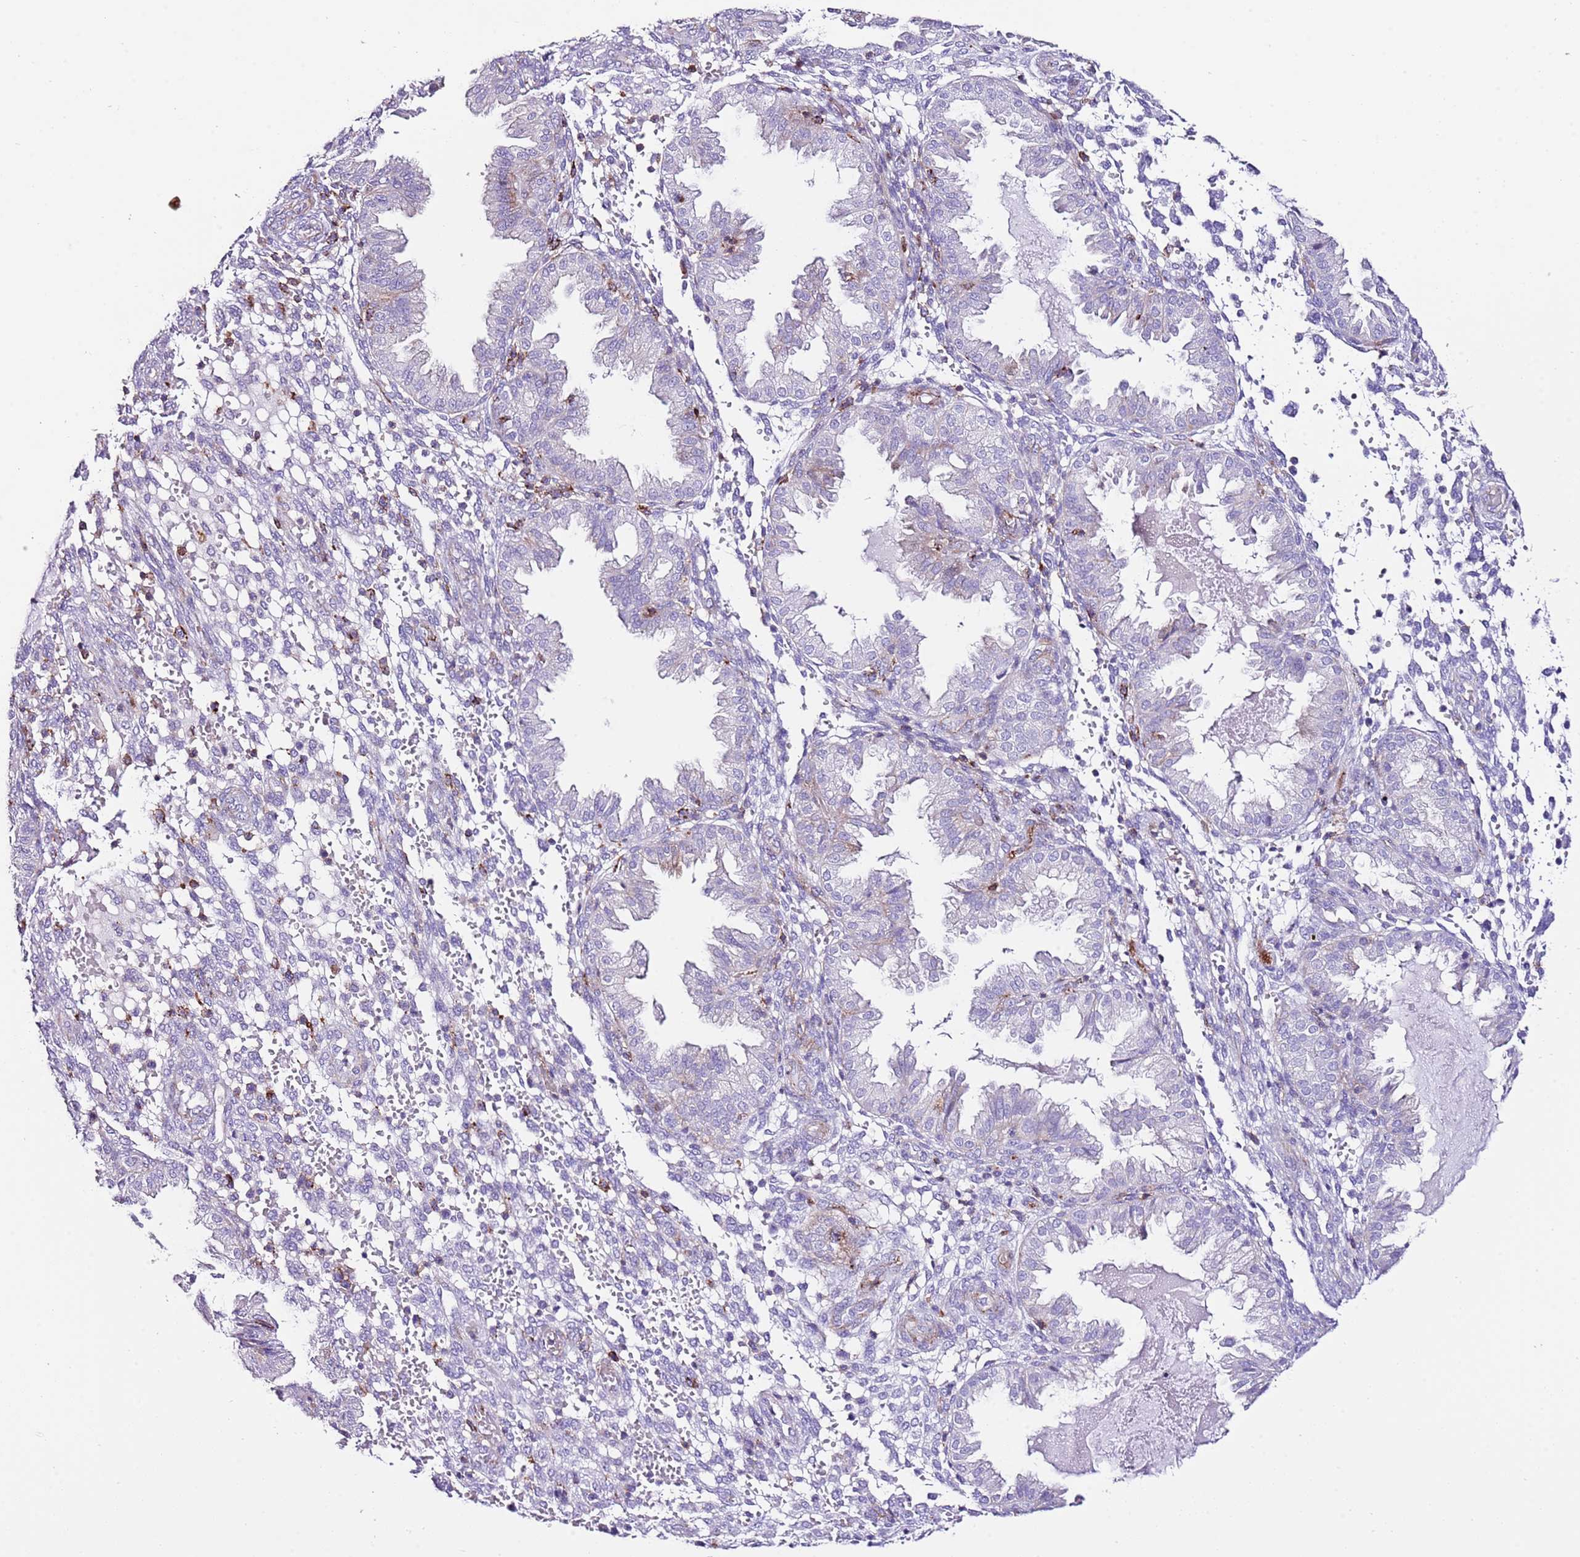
{"staining": {"intensity": "negative", "quantity": "none", "location": "none"}, "tissue": "endometrium", "cell_type": "Cells in endometrial stroma", "image_type": "normal", "snomed": [{"axis": "morphology", "description": "Normal tissue, NOS"}, {"axis": "topography", "description": "Endometrium"}], "caption": "The immunohistochemistry (IHC) micrograph has no significant staining in cells in endometrial stroma of endometrium.", "gene": "ALDH3A1", "patient": {"sex": "female", "age": 33}}